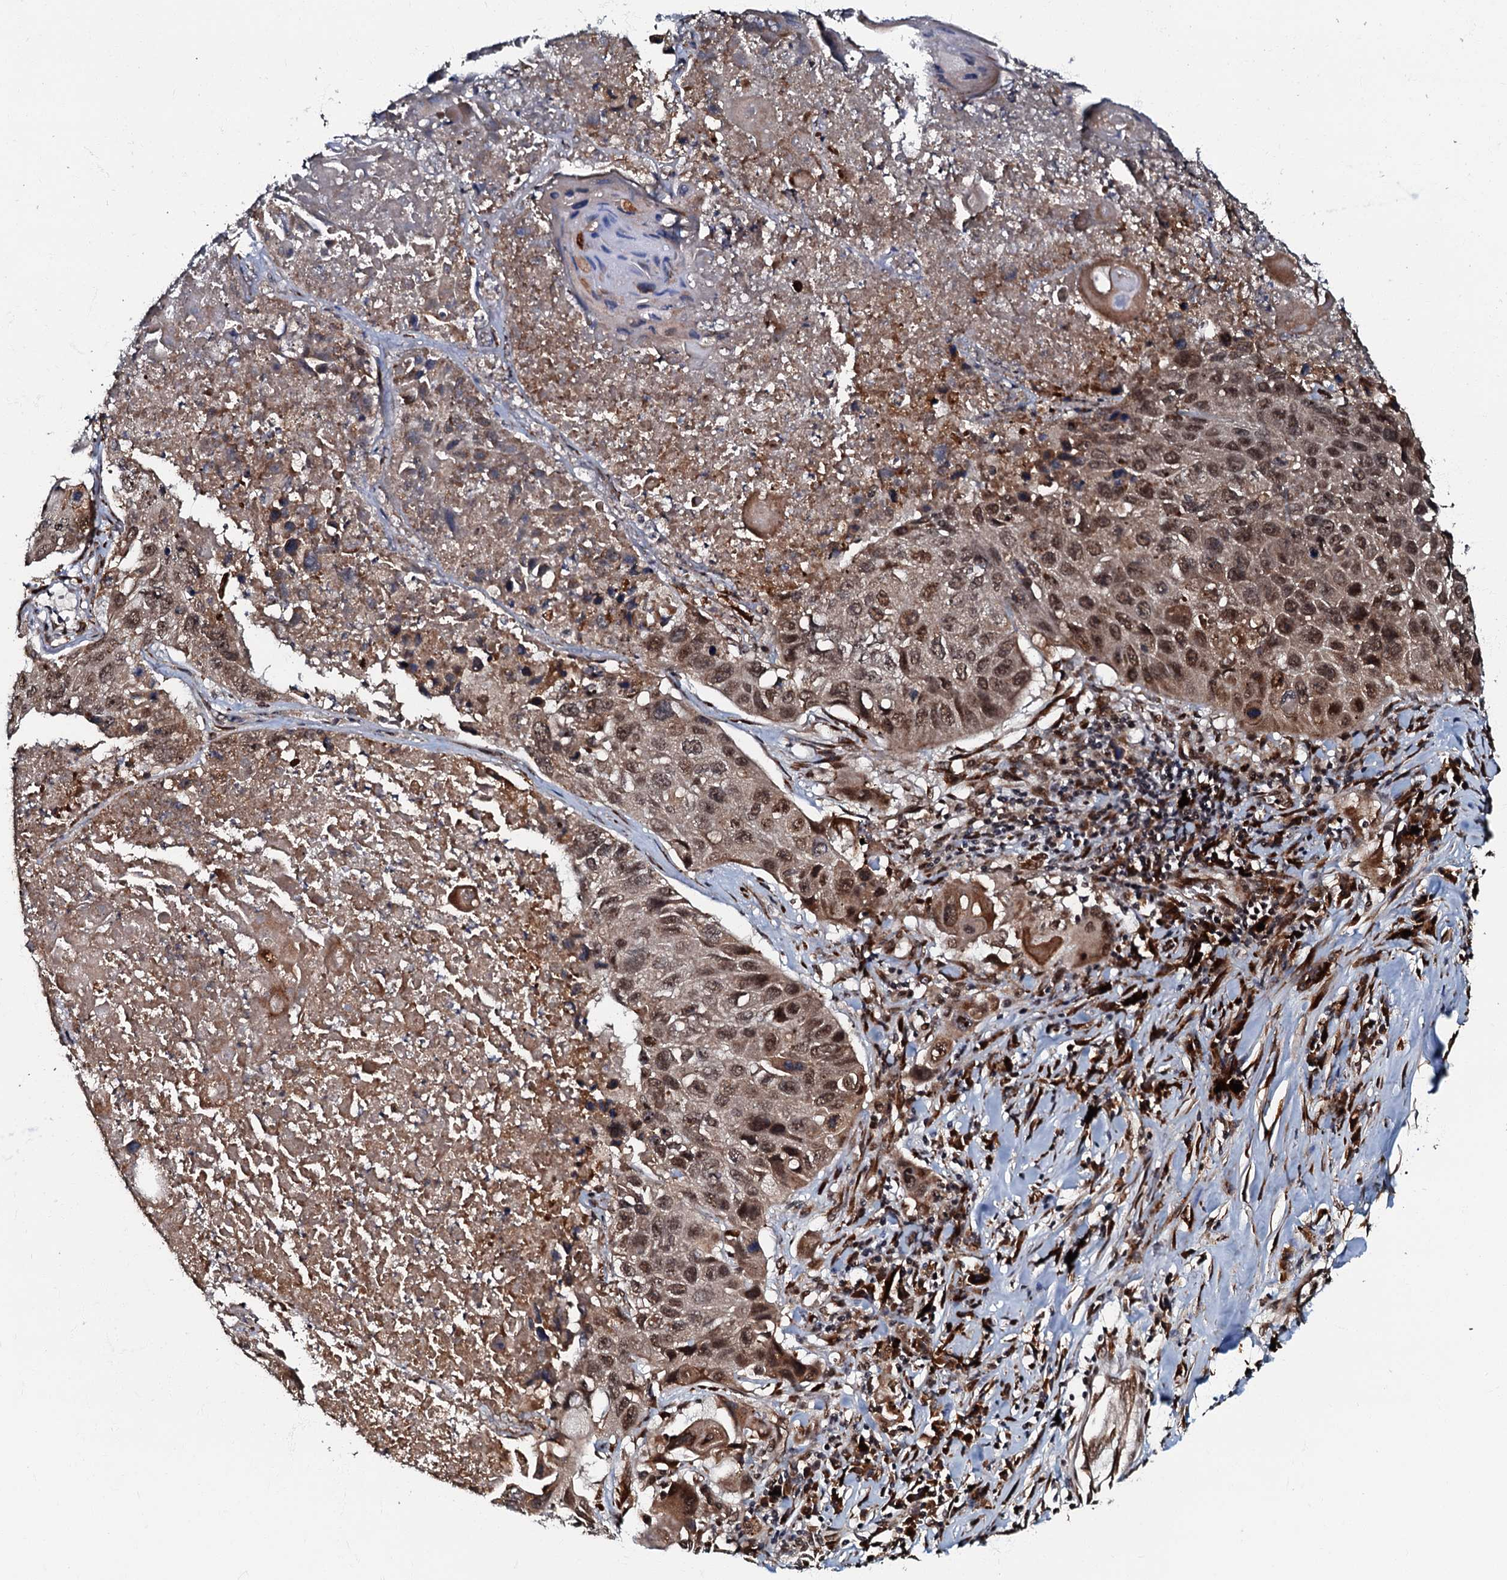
{"staining": {"intensity": "moderate", "quantity": ">75%", "location": "cytoplasmic/membranous,nuclear"}, "tissue": "lung cancer", "cell_type": "Tumor cells", "image_type": "cancer", "snomed": [{"axis": "morphology", "description": "Squamous cell carcinoma, NOS"}, {"axis": "topography", "description": "Lung"}], "caption": "DAB (3,3'-diaminobenzidine) immunohistochemical staining of human lung cancer displays moderate cytoplasmic/membranous and nuclear protein expression in approximately >75% of tumor cells. (Stains: DAB (3,3'-diaminobenzidine) in brown, nuclei in blue, Microscopy: brightfield microscopy at high magnification).", "gene": "C18orf32", "patient": {"sex": "male", "age": 61}}